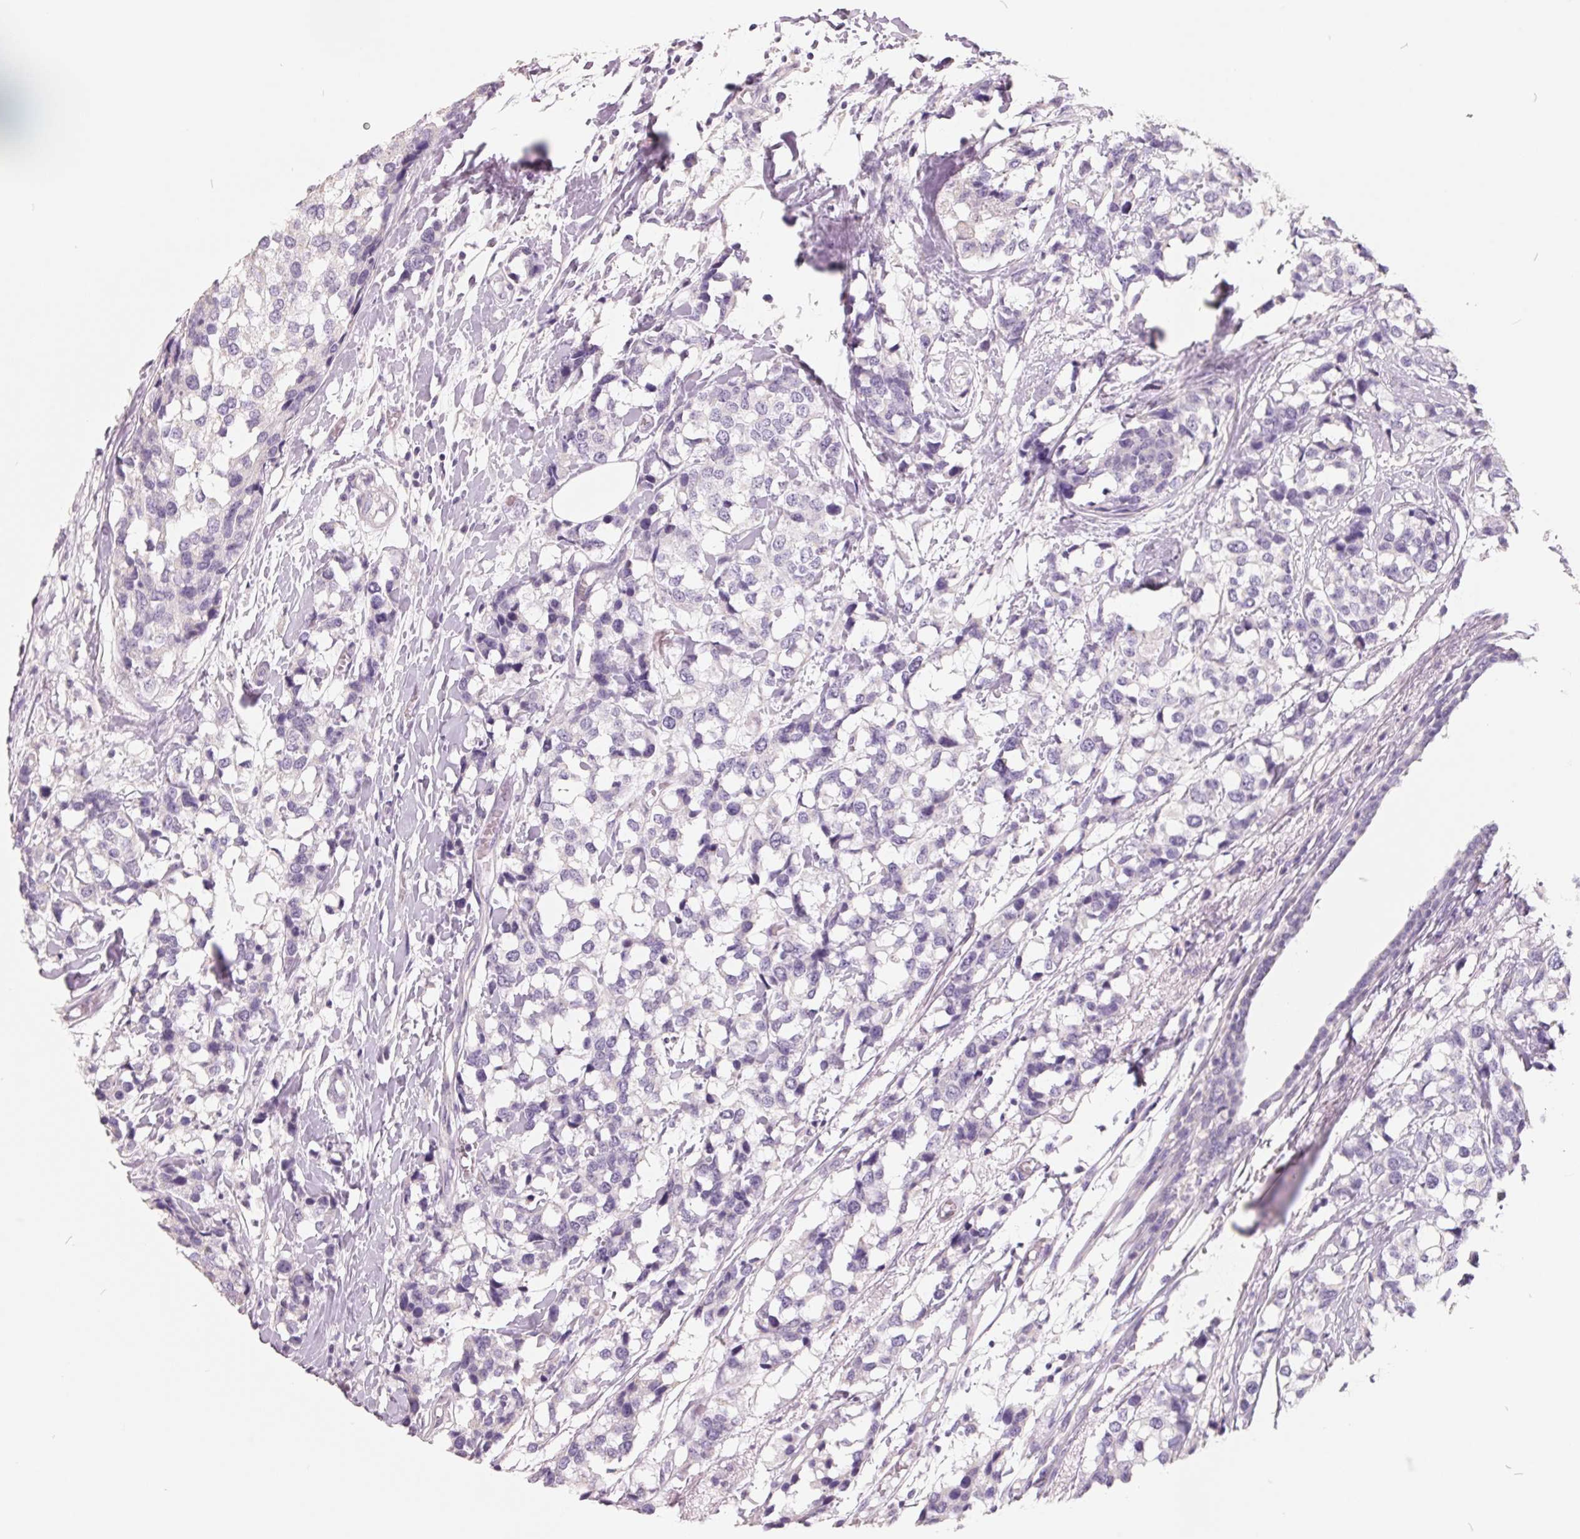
{"staining": {"intensity": "negative", "quantity": "none", "location": "none"}, "tissue": "breast cancer", "cell_type": "Tumor cells", "image_type": "cancer", "snomed": [{"axis": "morphology", "description": "Lobular carcinoma"}, {"axis": "topography", "description": "Breast"}], "caption": "Breast cancer (lobular carcinoma) was stained to show a protein in brown. There is no significant positivity in tumor cells. The staining is performed using DAB brown chromogen with nuclei counter-stained in using hematoxylin.", "gene": "FTCD", "patient": {"sex": "female", "age": 59}}